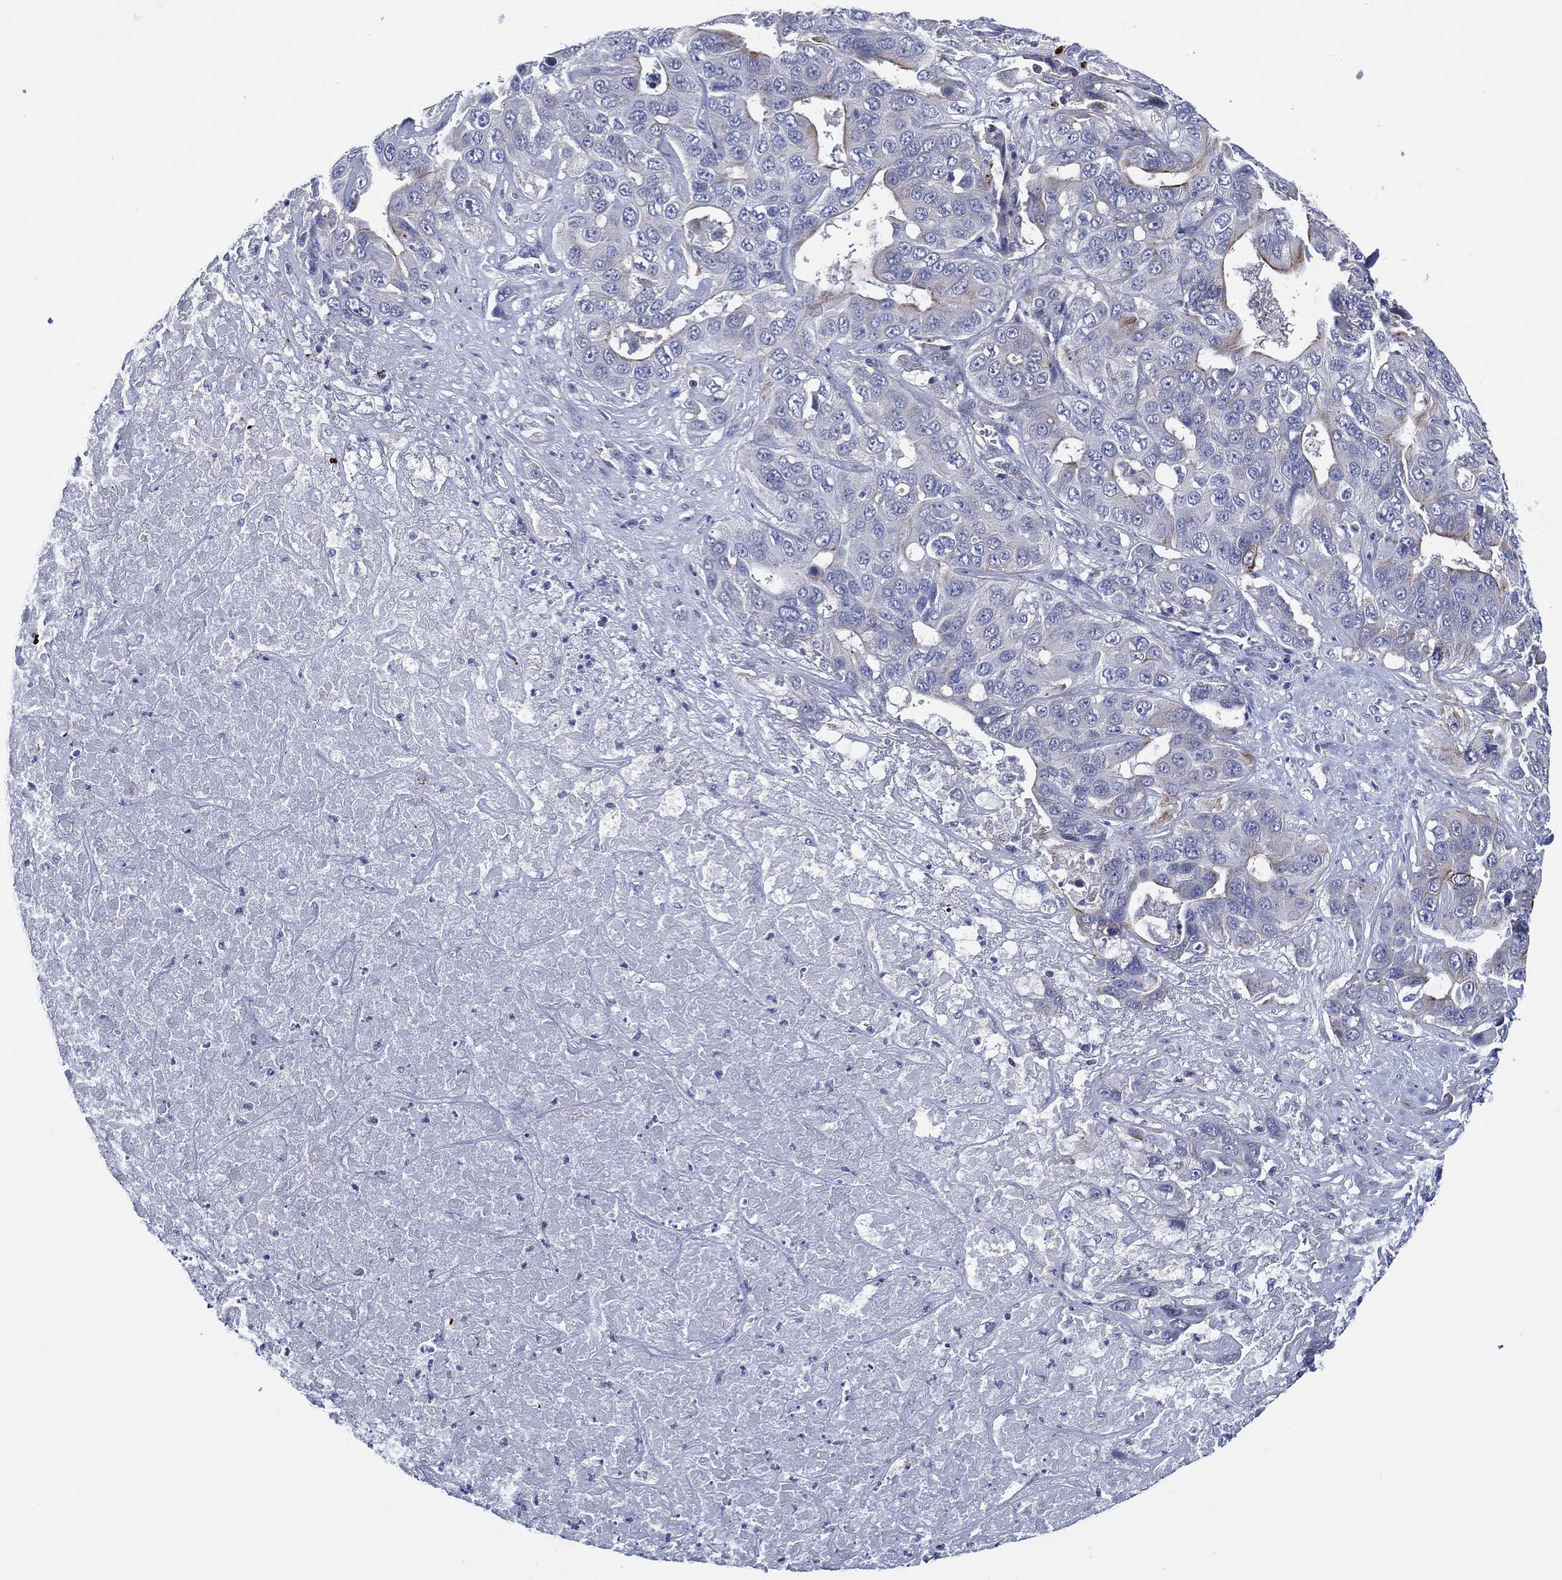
{"staining": {"intensity": "moderate", "quantity": "<25%", "location": "cytoplasmic/membranous"}, "tissue": "liver cancer", "cell_type": "Tumor cells", "image_type": "cancer", "snomed": [{"axis": "morphology", "description": "Cholangiocarcinoma"}, {"axis": "topography", "description": "Liver"}], "caption": "This is a histology image of immunohistochemistry (IHC) staining of liver cholangiocarcinoma, which shows moderate staining in the cytoplasmic/membranous of tumor cells.", "gene": "TRIM31", "patient": {"sex": "female", "age": 52}}